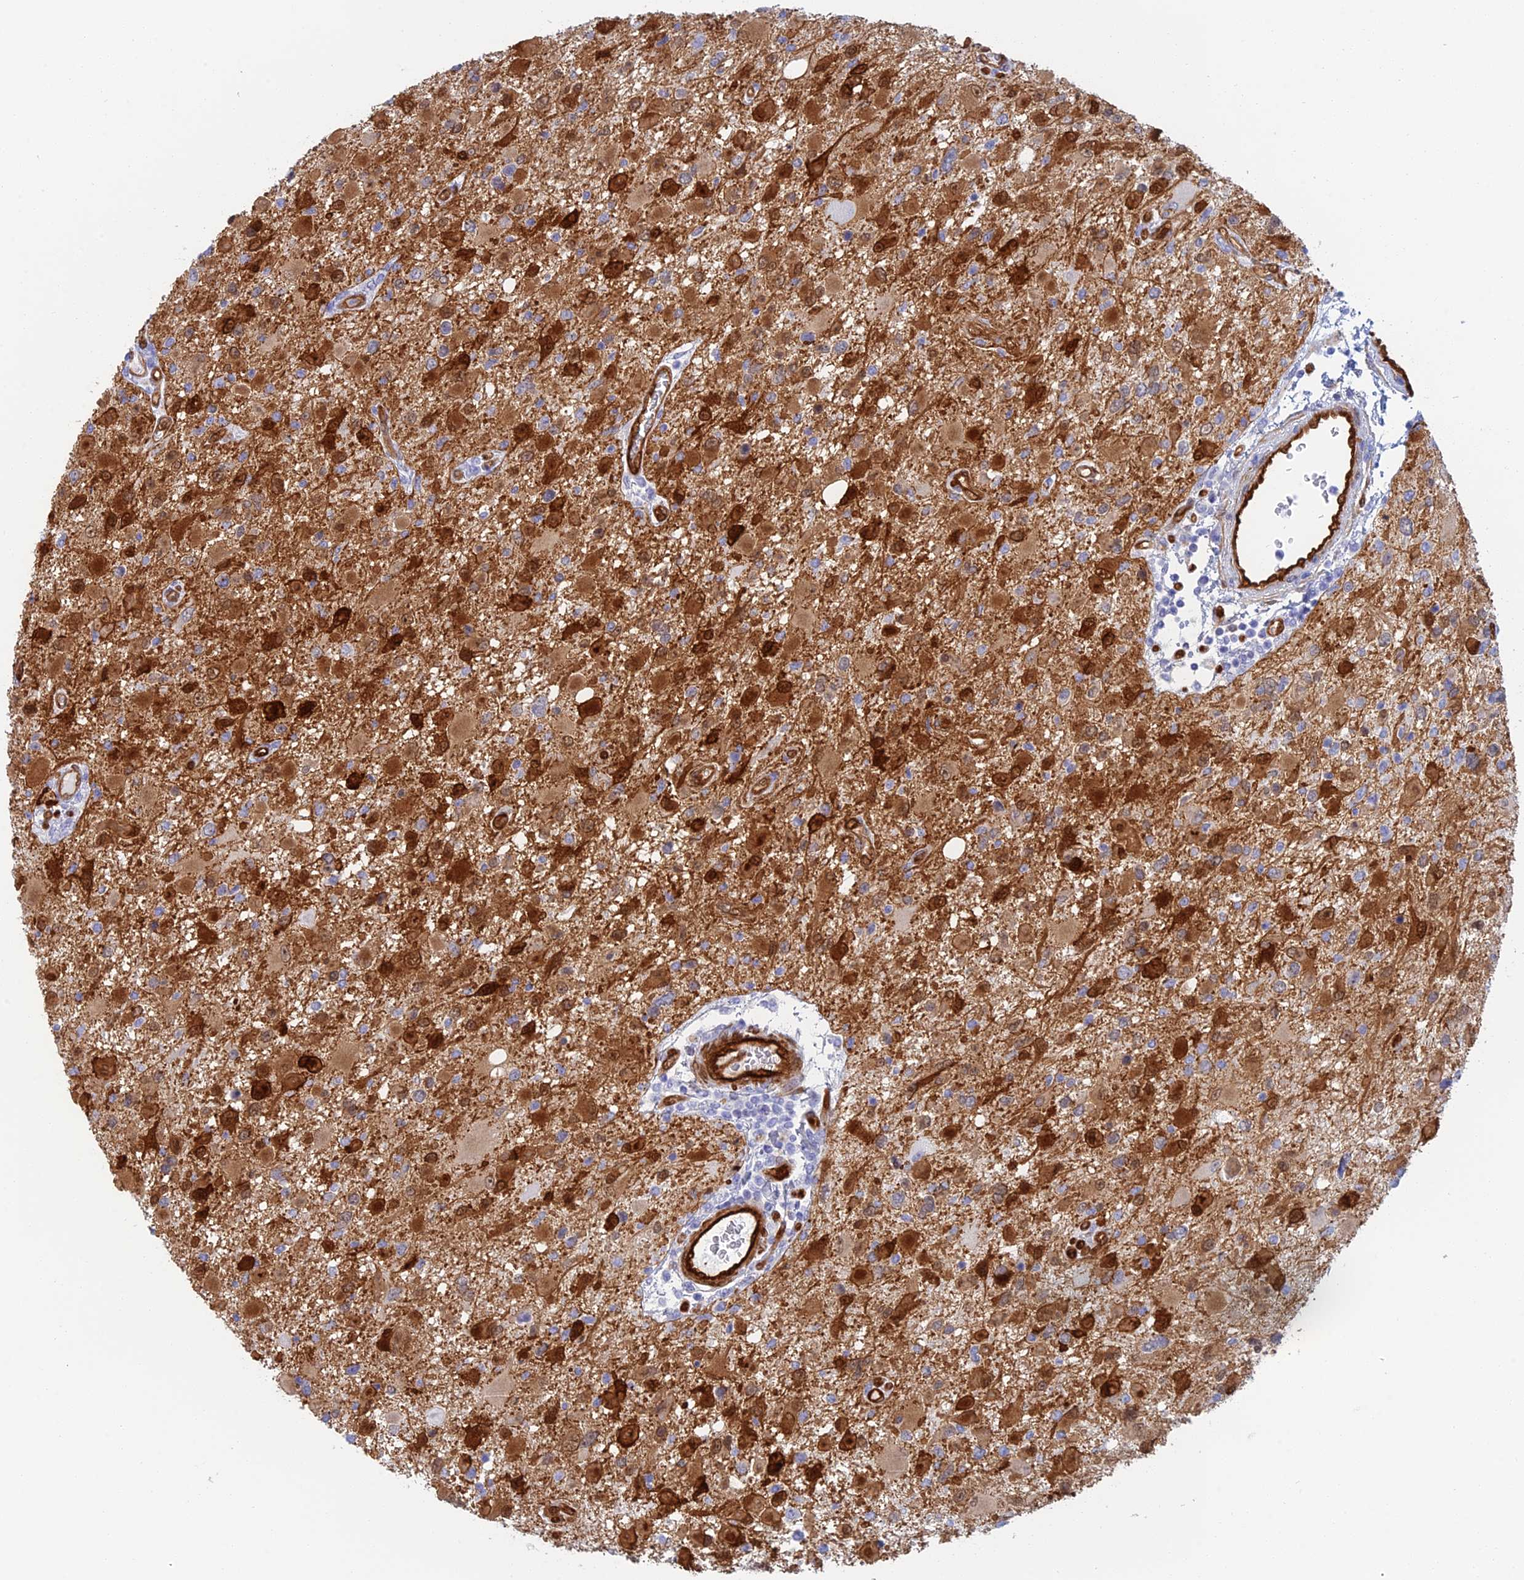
{"staining": {"intensity": "strong", "quantity": ">75%", "location": "cytoplasmic/membranous"}, "tissue": "glioma", "cell_type": "Tumor cells", "image_type": "cancer", "snomed": [{"axis": "morphology", "description": "Glioma, malignant, High grade"}, {"axis": "topography", "description": "Brain"}], "caption": "Approximately >75% of tumor cells in human glioma exhibit strong cytoplasmic/membranous protein staining as visualized by brown immunohistochemical staining.", "gene": "CRIP2", "patient": {"sex": "male", "age": 53}}